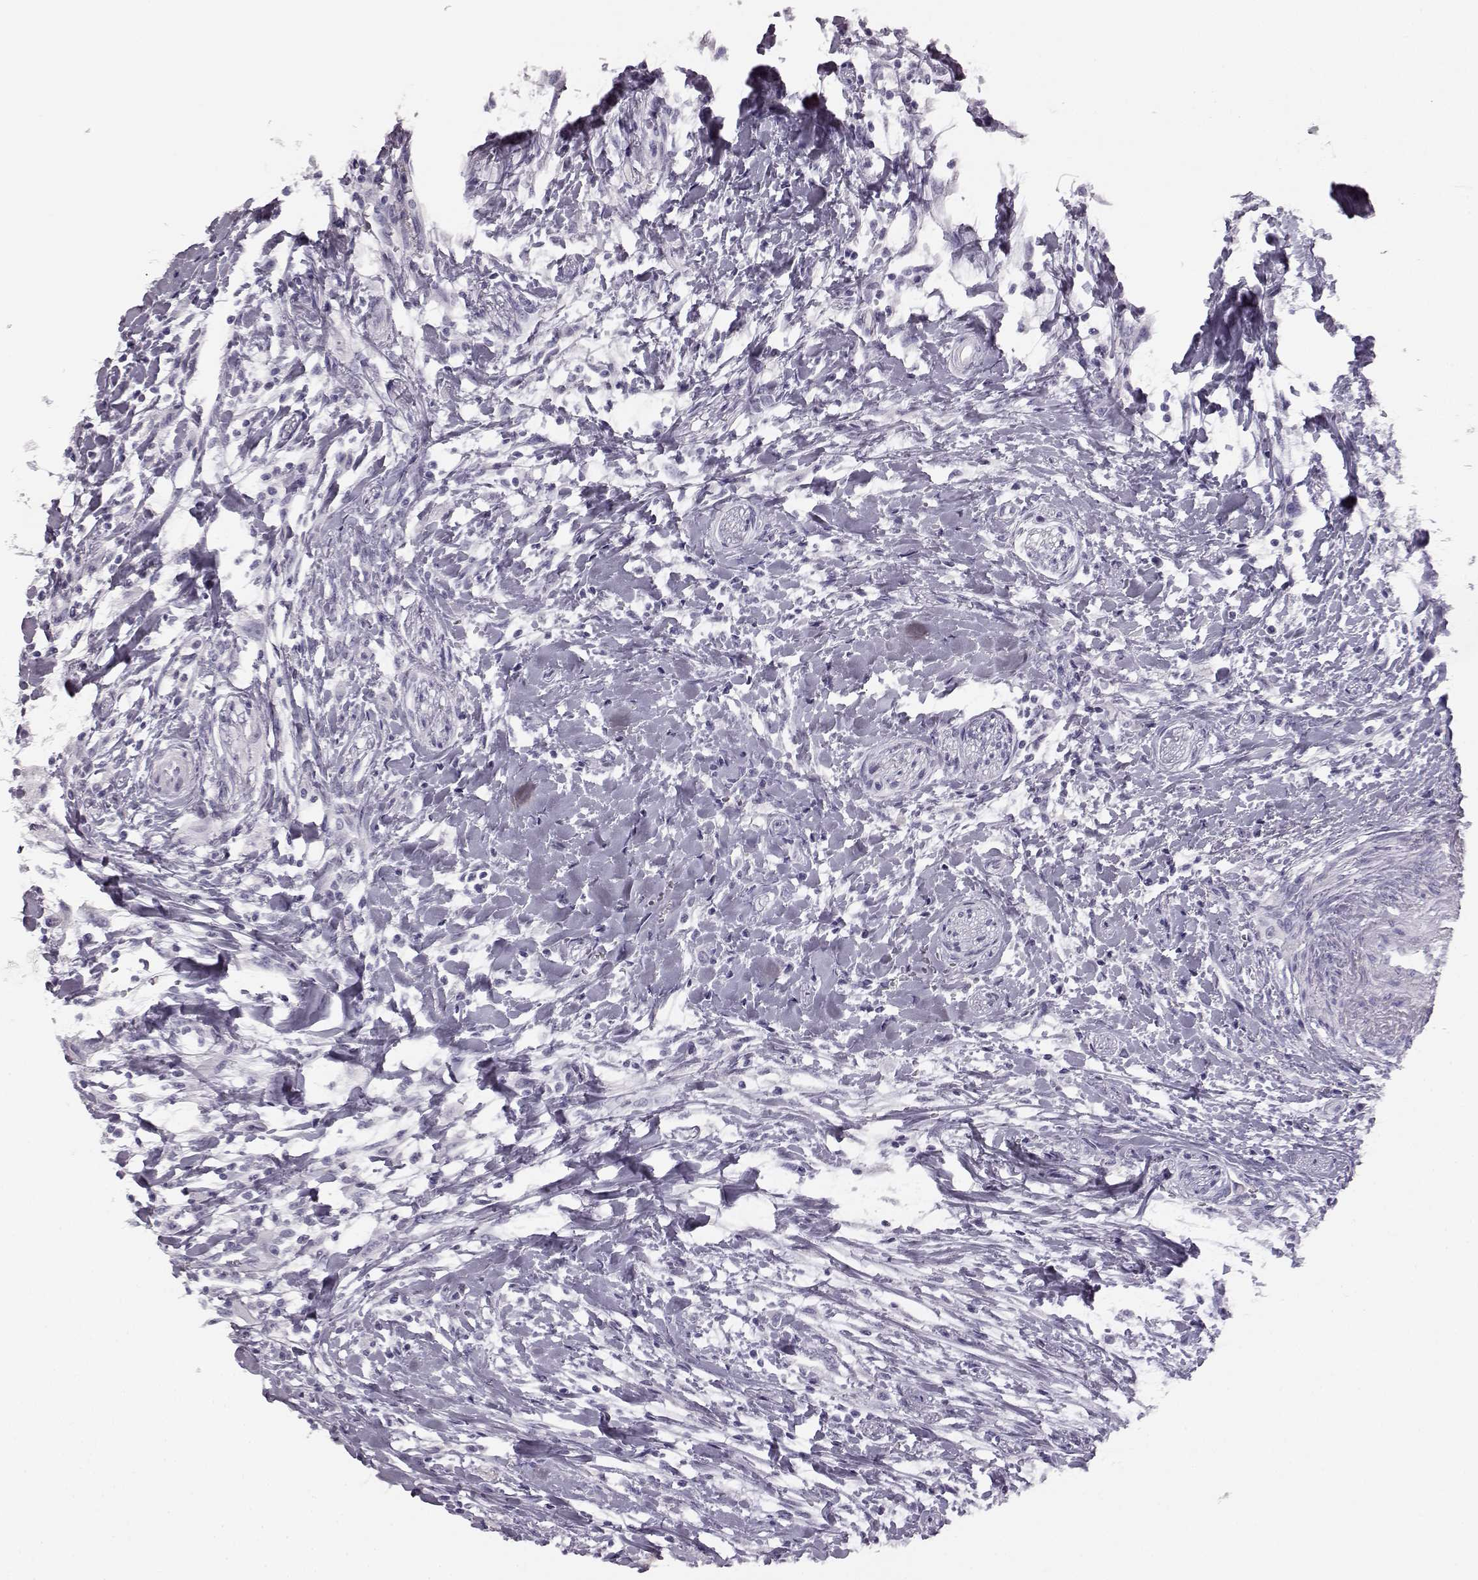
{"staining": {"intensity": "negative", "quantity": "none", "location": "none"}, "tissue": "head and neck cancer", "cell_type": "Tumor cells", "image_type": "cancer", "snomed": [{"axis": "morphology", "description": "Squamous cell carcinoma, NOS"}, {"axis": "morphology", "description": "Squamous cell carcinoma, metastatic, NOS"}, {"axis": "topography", "description": "Oral tissue"}, {"axis": "topography", "description": "Head-Neck"}], "caption": "This histopathology image is of metastatic squamous cell carcinoma (head and neck) stained with IHC to label a protein in brown with the nuclei are counter-stained blue. There is no positivity in tumor cells.", "gene": "BFSP2", "patient": {"sex": "female", "age": 85}}